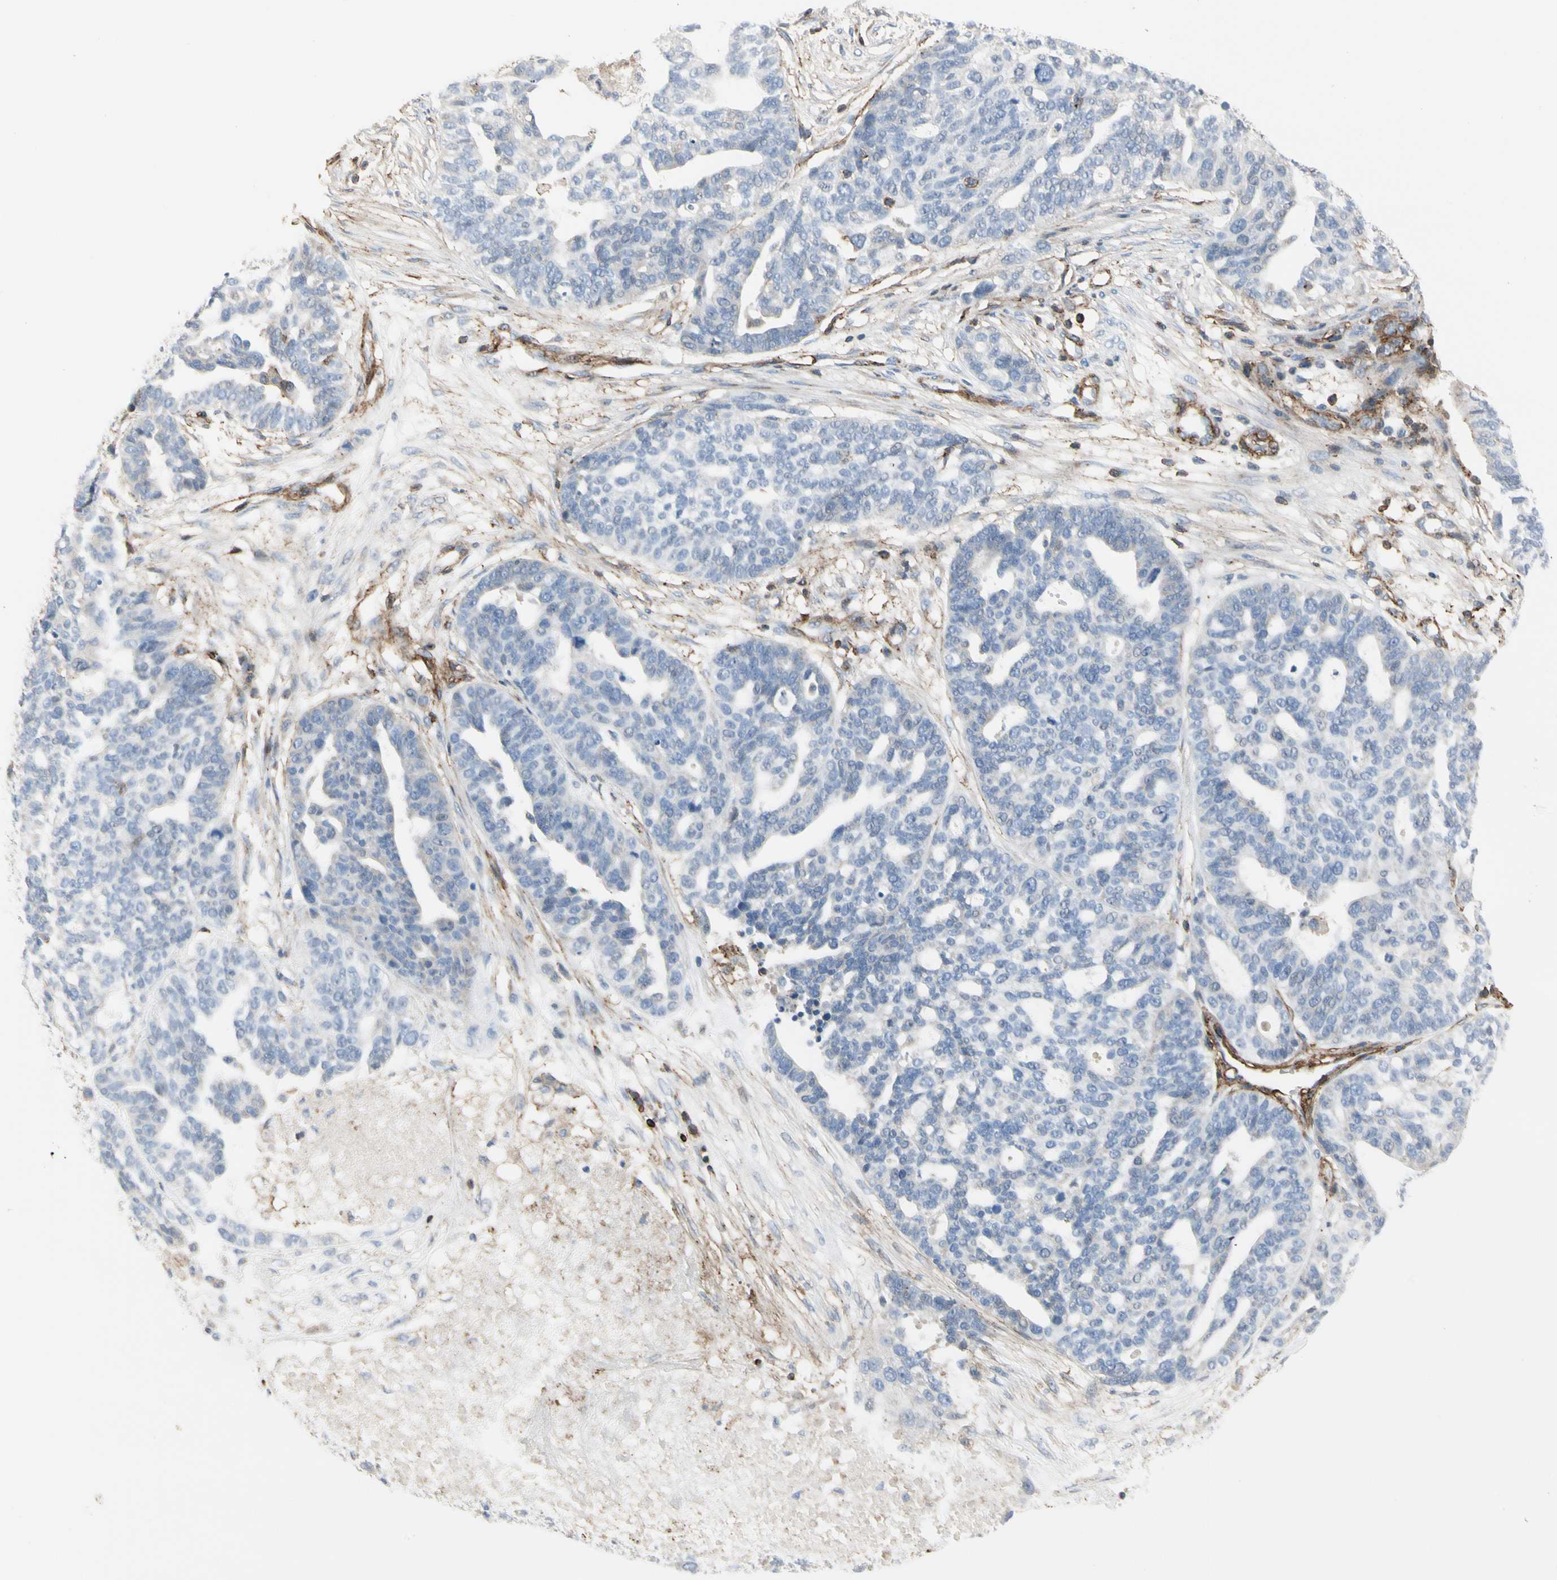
{"staining": {"intensity": "negative", "quantity": "none", "location": "none"}, "tissue": "ovarian cancer", "cell_type": "Tumor cells", "image_type": "cancer", "snomed": [{"axis": "morphology", "description": "Cystadenocarcinoma, serous, NOS"}, {"axis": "topography", "description": "Ovary"}], "caption": "This is an IHC histopathology image of ovarian cancer (serous cystadenocarcinoma). There is no positivity in tumor cells.", "gene": "CLEC2B", "patient": {"sex": "female", "age": 59}}